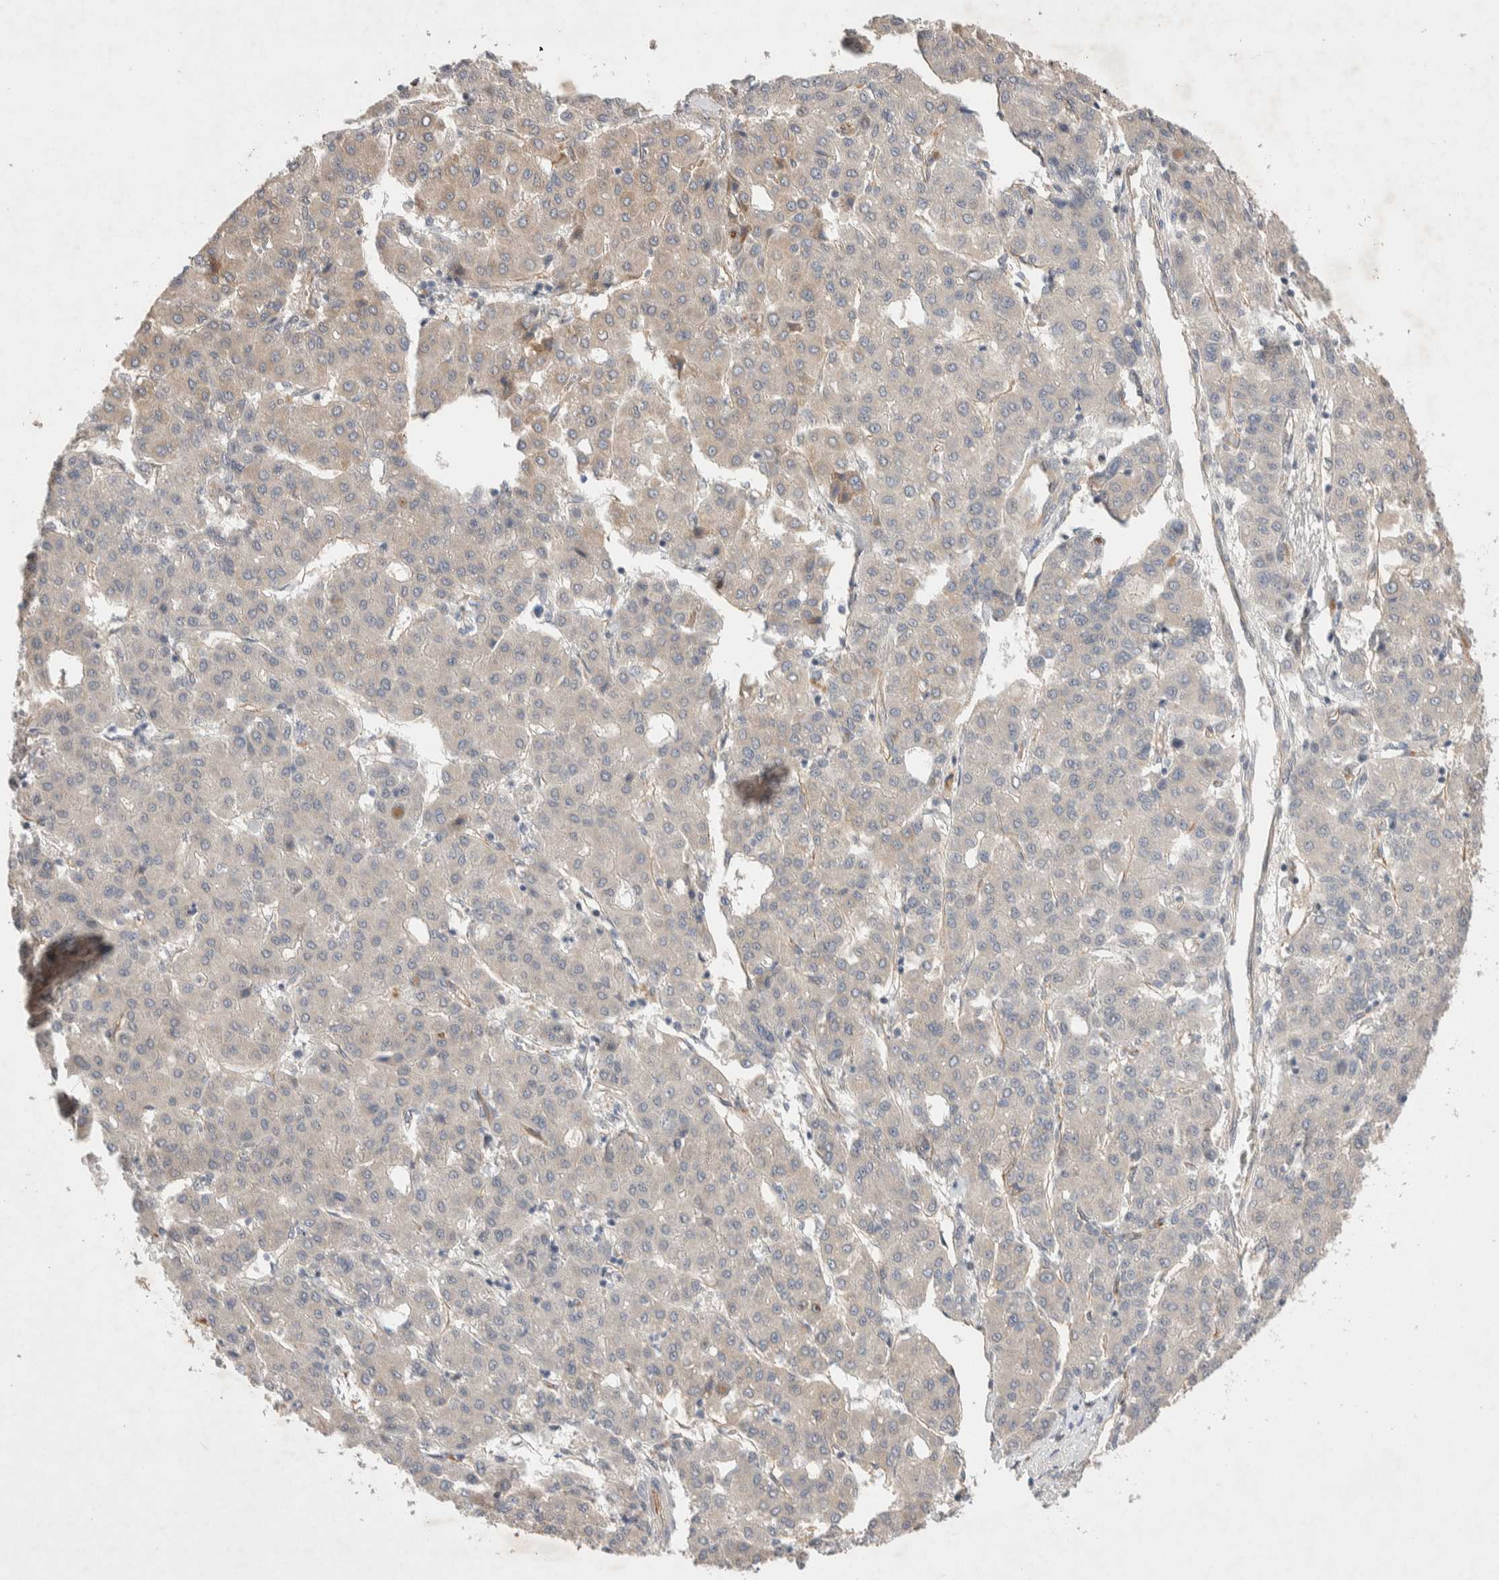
{"staining": {"intensity": "weak", "quantity": "<25%", "location": "cytoplasmic/membranous"}, "tissue": "liver cancer", "cell_type": "Tumor cells", "image_type": "cancer", "snomed": [{"axis": "morphology", "description": "Carcinoma, Hepatocellular, NOS"}, {"axis": "topography", "description": "Liver"}], "caption": "IHC photomicrograph of neoplastic tissue: human liver cancer (hepatocellular carcinoma) stained with DAB (3,3'-diaminobenzidine) exhibits no significant protein expression in tumor cells. (DAB (3,3'-diaminobenzidine) immunohistochemistry visualized using brightfield microscopy, high magnification).", "gene": "ZNF704", "patient": {"sex": "male", "age": 65}}